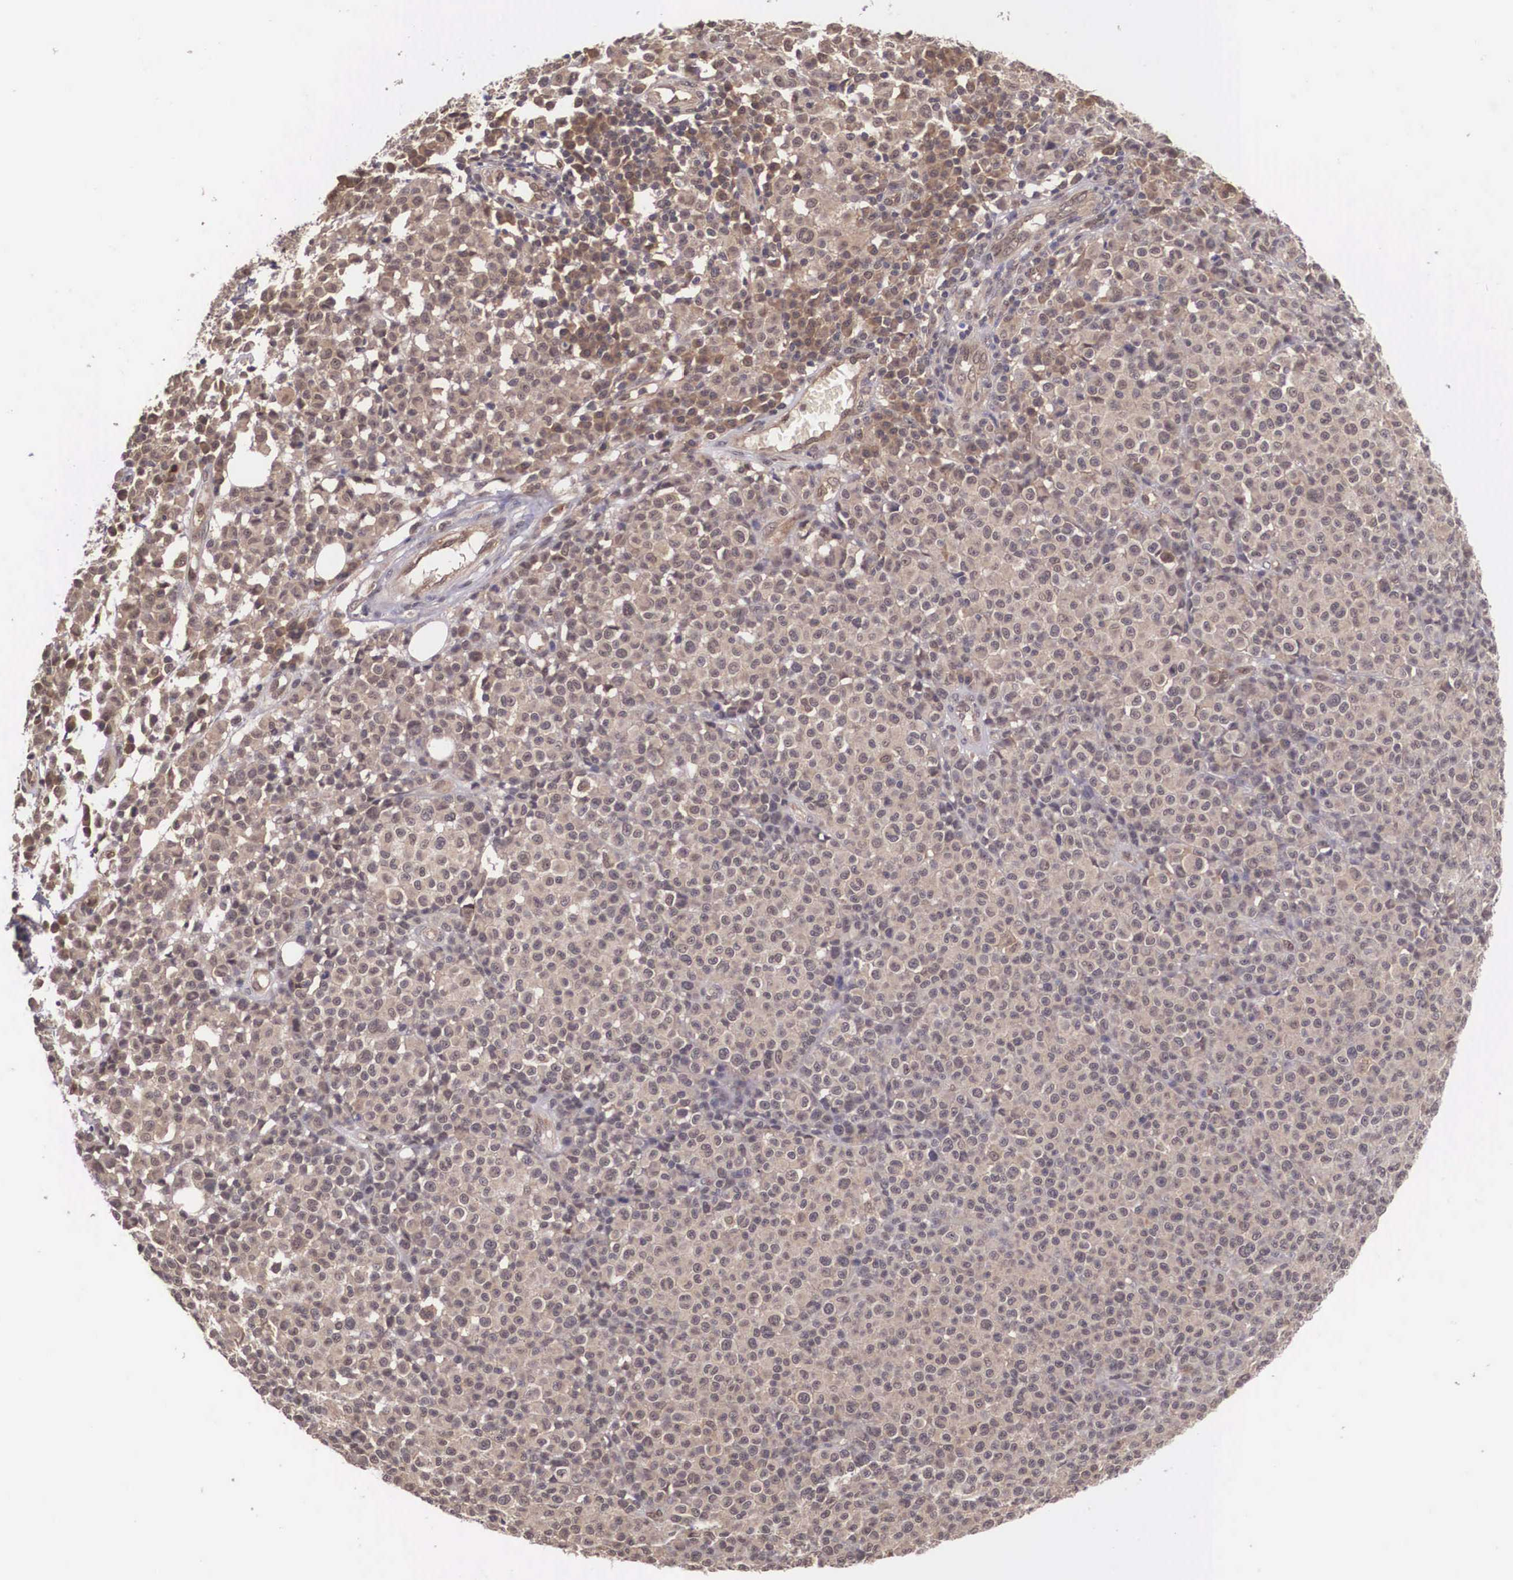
{"staining": {"intensity": "weak", "quantity": ">75%", "location": "cytoplasmic/membranous"}, "tissue": "melanoma", "cell_type": "Tumor cells", "image_type": "cancer", "snomed": [{"axis": "morphology", "description": "Malignant melanoma, Metastatic site"}, {"axis": "topography", "description": "Skin"}], "caption": "Weak cytoplasmic/membranous protein positivity is appreciated in approximately >75% of tumor cells in malignant melanoma (metastatic site). Using DAB (3,3'-diaminobenzidine) (brown) and hematoxylin (blue) stains, captured at high magnification using brightfield microscopy.", "gene": "VASH1", "patient": {"sex": "male", "age": 32}}